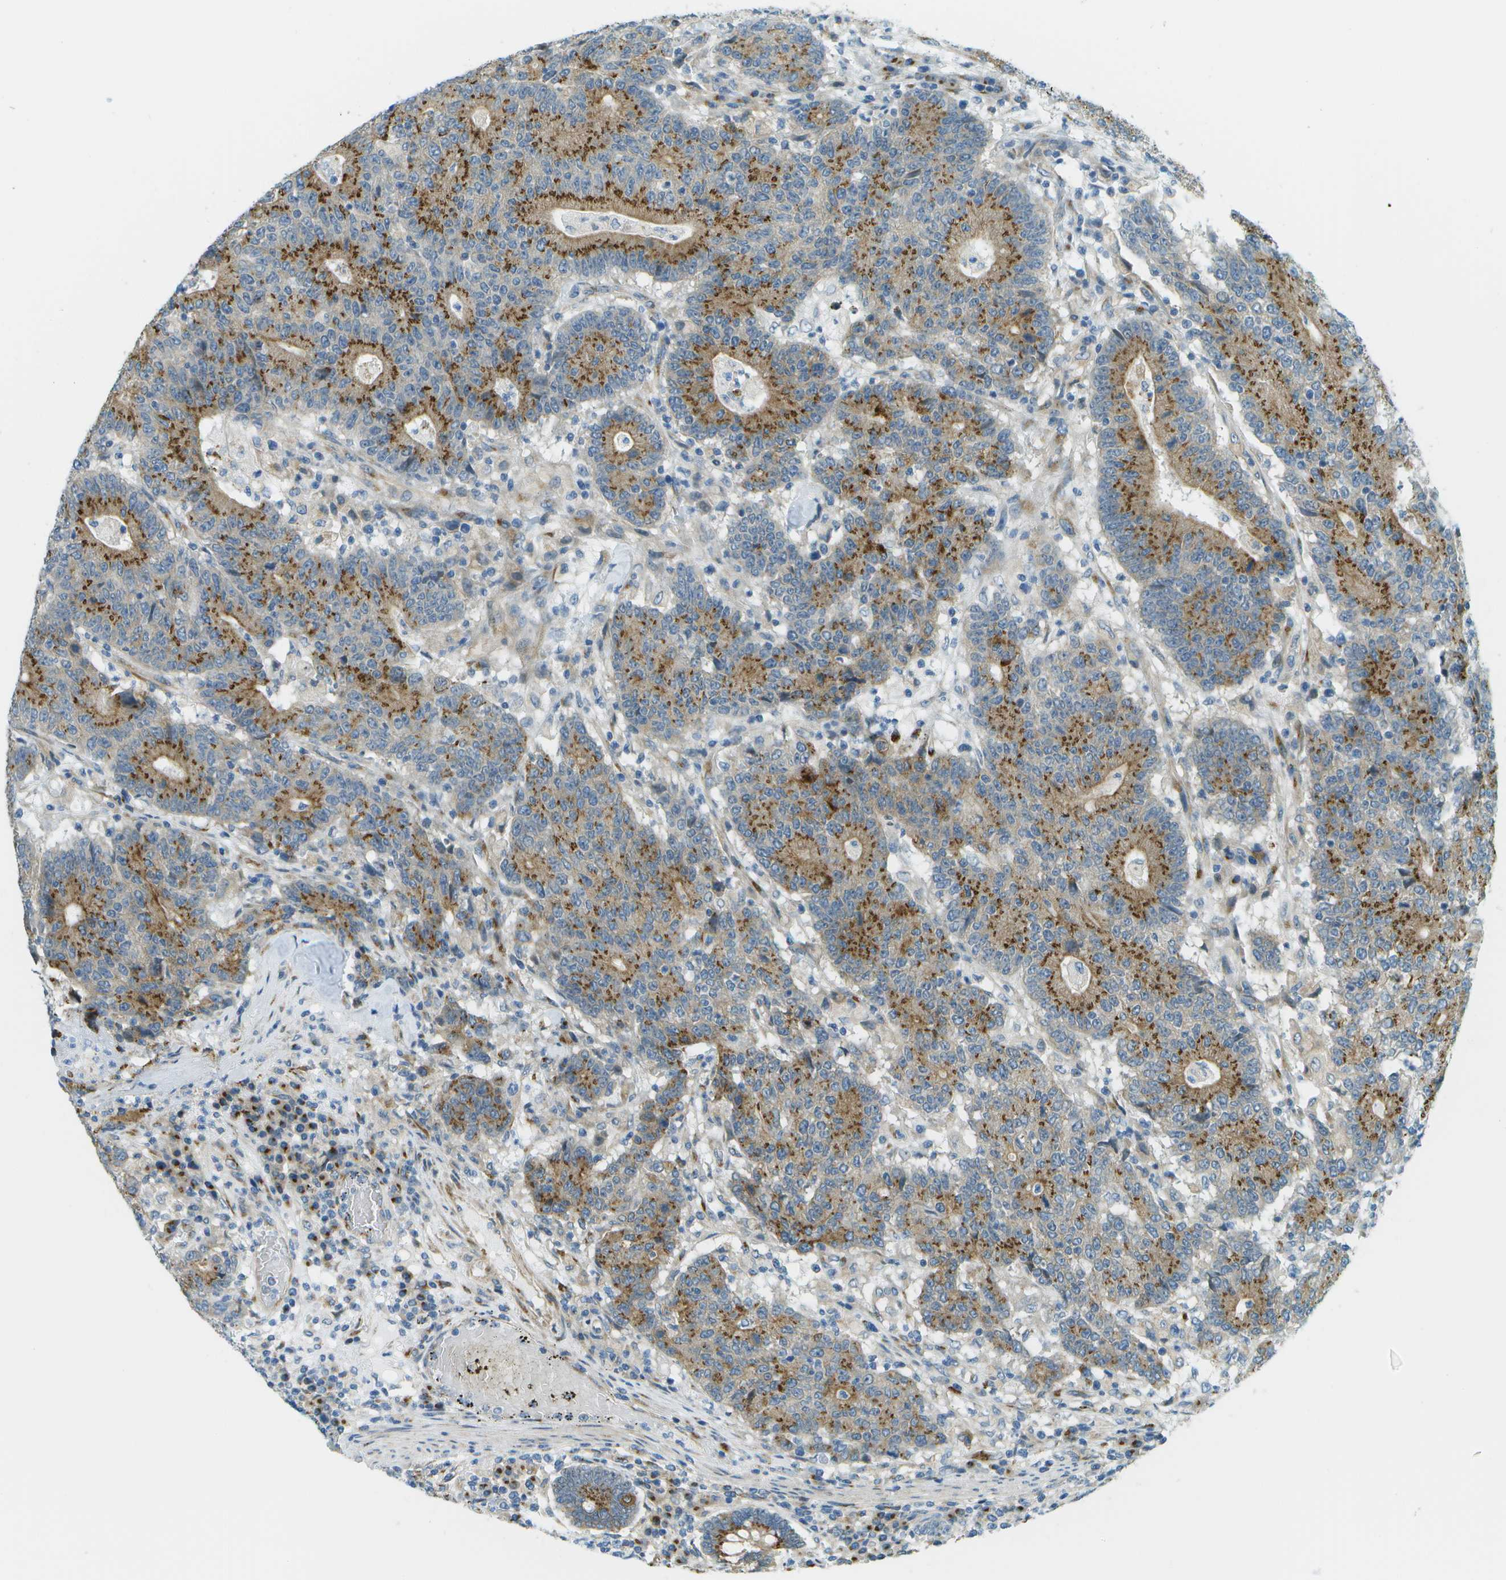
{"staining": {"intensity": "strong", "quantity": ">75%", "location": "cytoplasmic/membranous"}, "tissue": "colorectal cancer", "cell_type": "Tumor cells", "image_type": "cancer", "snomed": [{"axis": "morphology", "description": "Normal tissue, NOS"}, {"axis": "morphology", "description": "Adenocarcinoma, NOS"}, {"axis": "topography", "description": "Colon"}], "caption": "The immunohistochemical stain highlights strong cytoplasmic/membranous expression in tumor cells of adenocarcinoma (colorectal) tissue.", "gene": "ACBD3", "patient": {"sex": "female", "age": 75}}